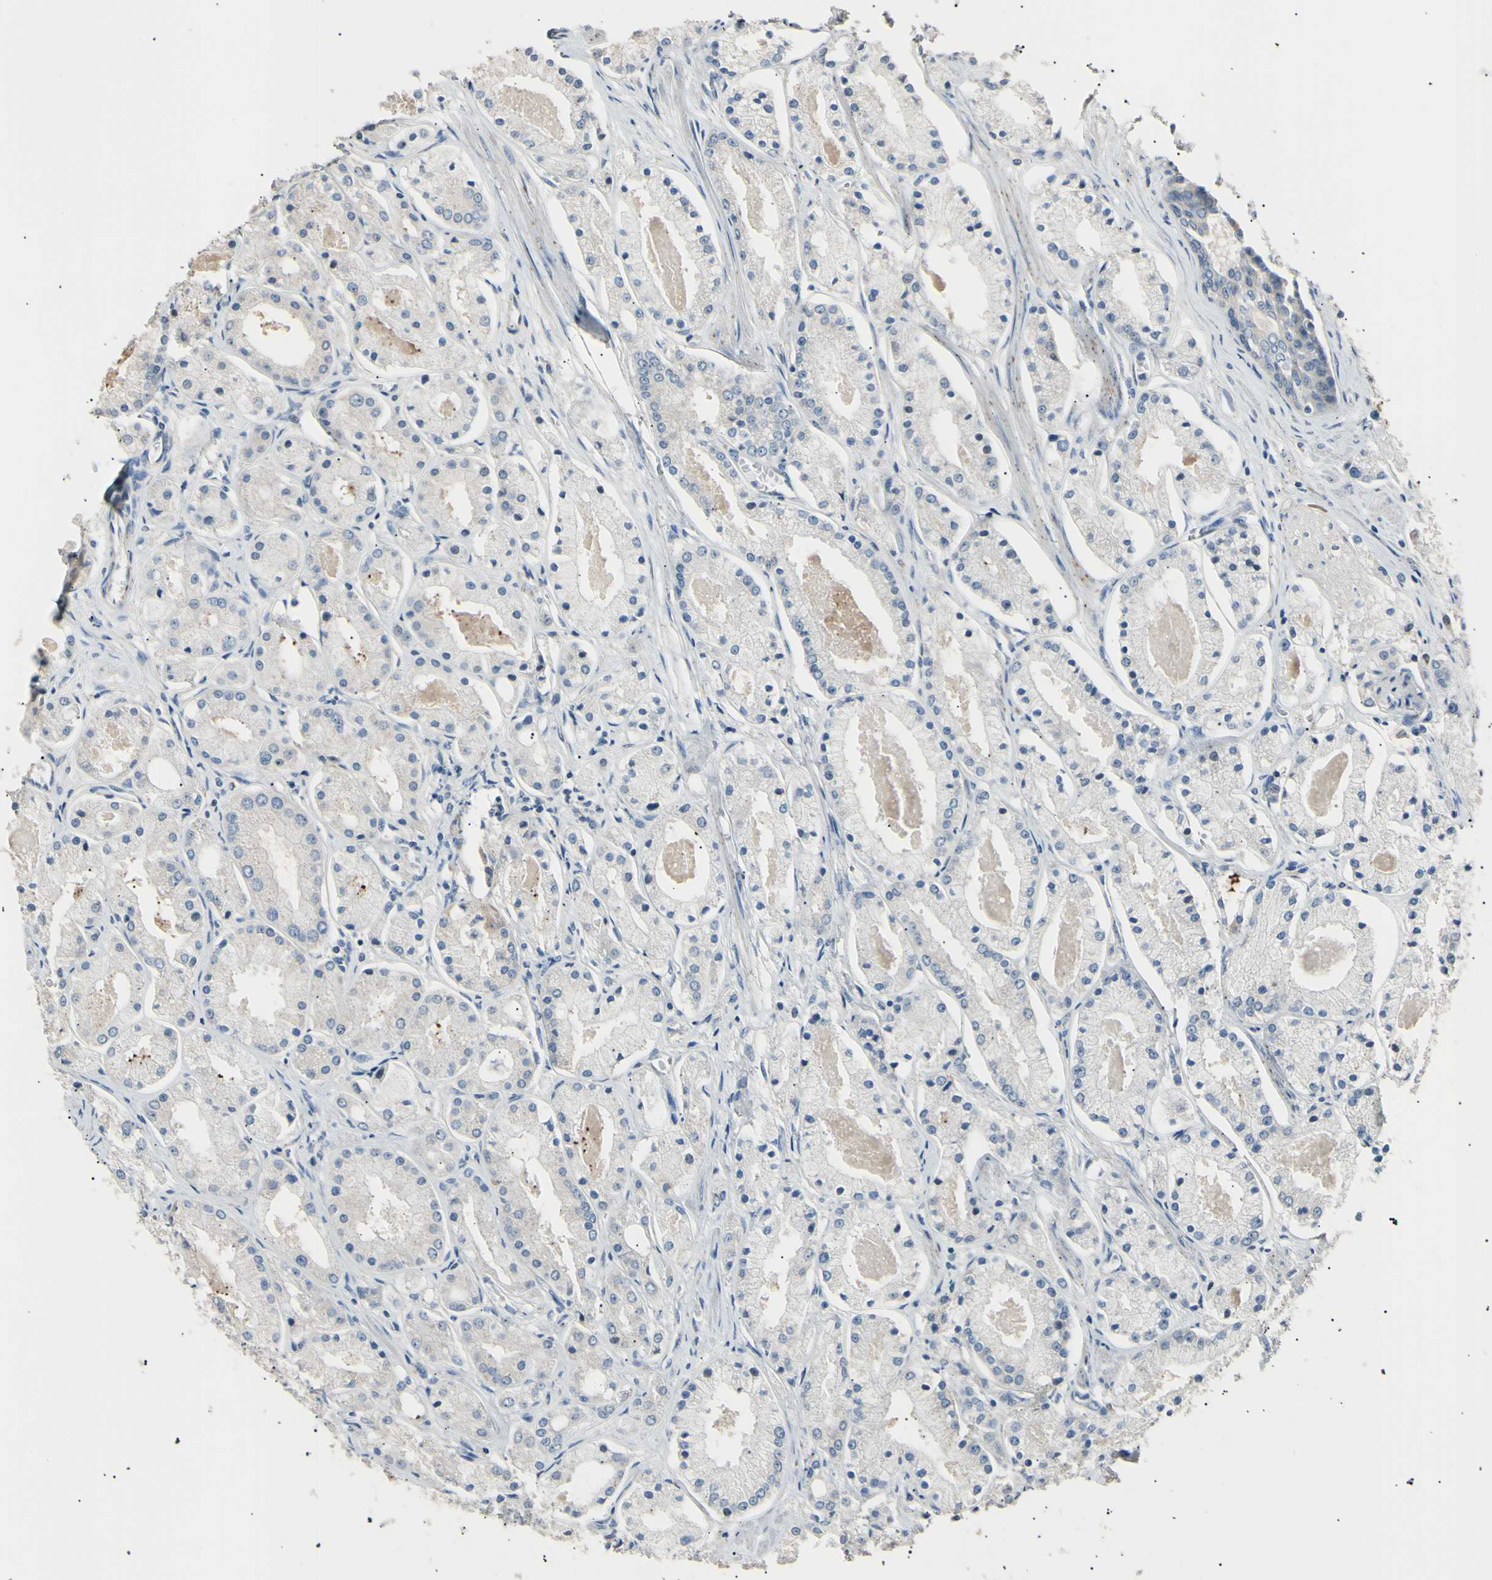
{"staining": {"intensity": "negative", "quantity": "none", "location": "none"}, "tissue": "prostate cancer", "cell_type": "Tumor cells", "image_type": "cancer", "snomed": [{"axis": "morphology", "description": "Adenocarcinoma, High grade"}, {"axis": "topography", "description": "Prostate"}], "caption": "IHC image of prostate adenocarcinoma (high-grade) stained for a protein (brown), which reveals no positivity in tumor cells.", "gene": "LDLR", "patient": {"sex": "male", "age": 66}}